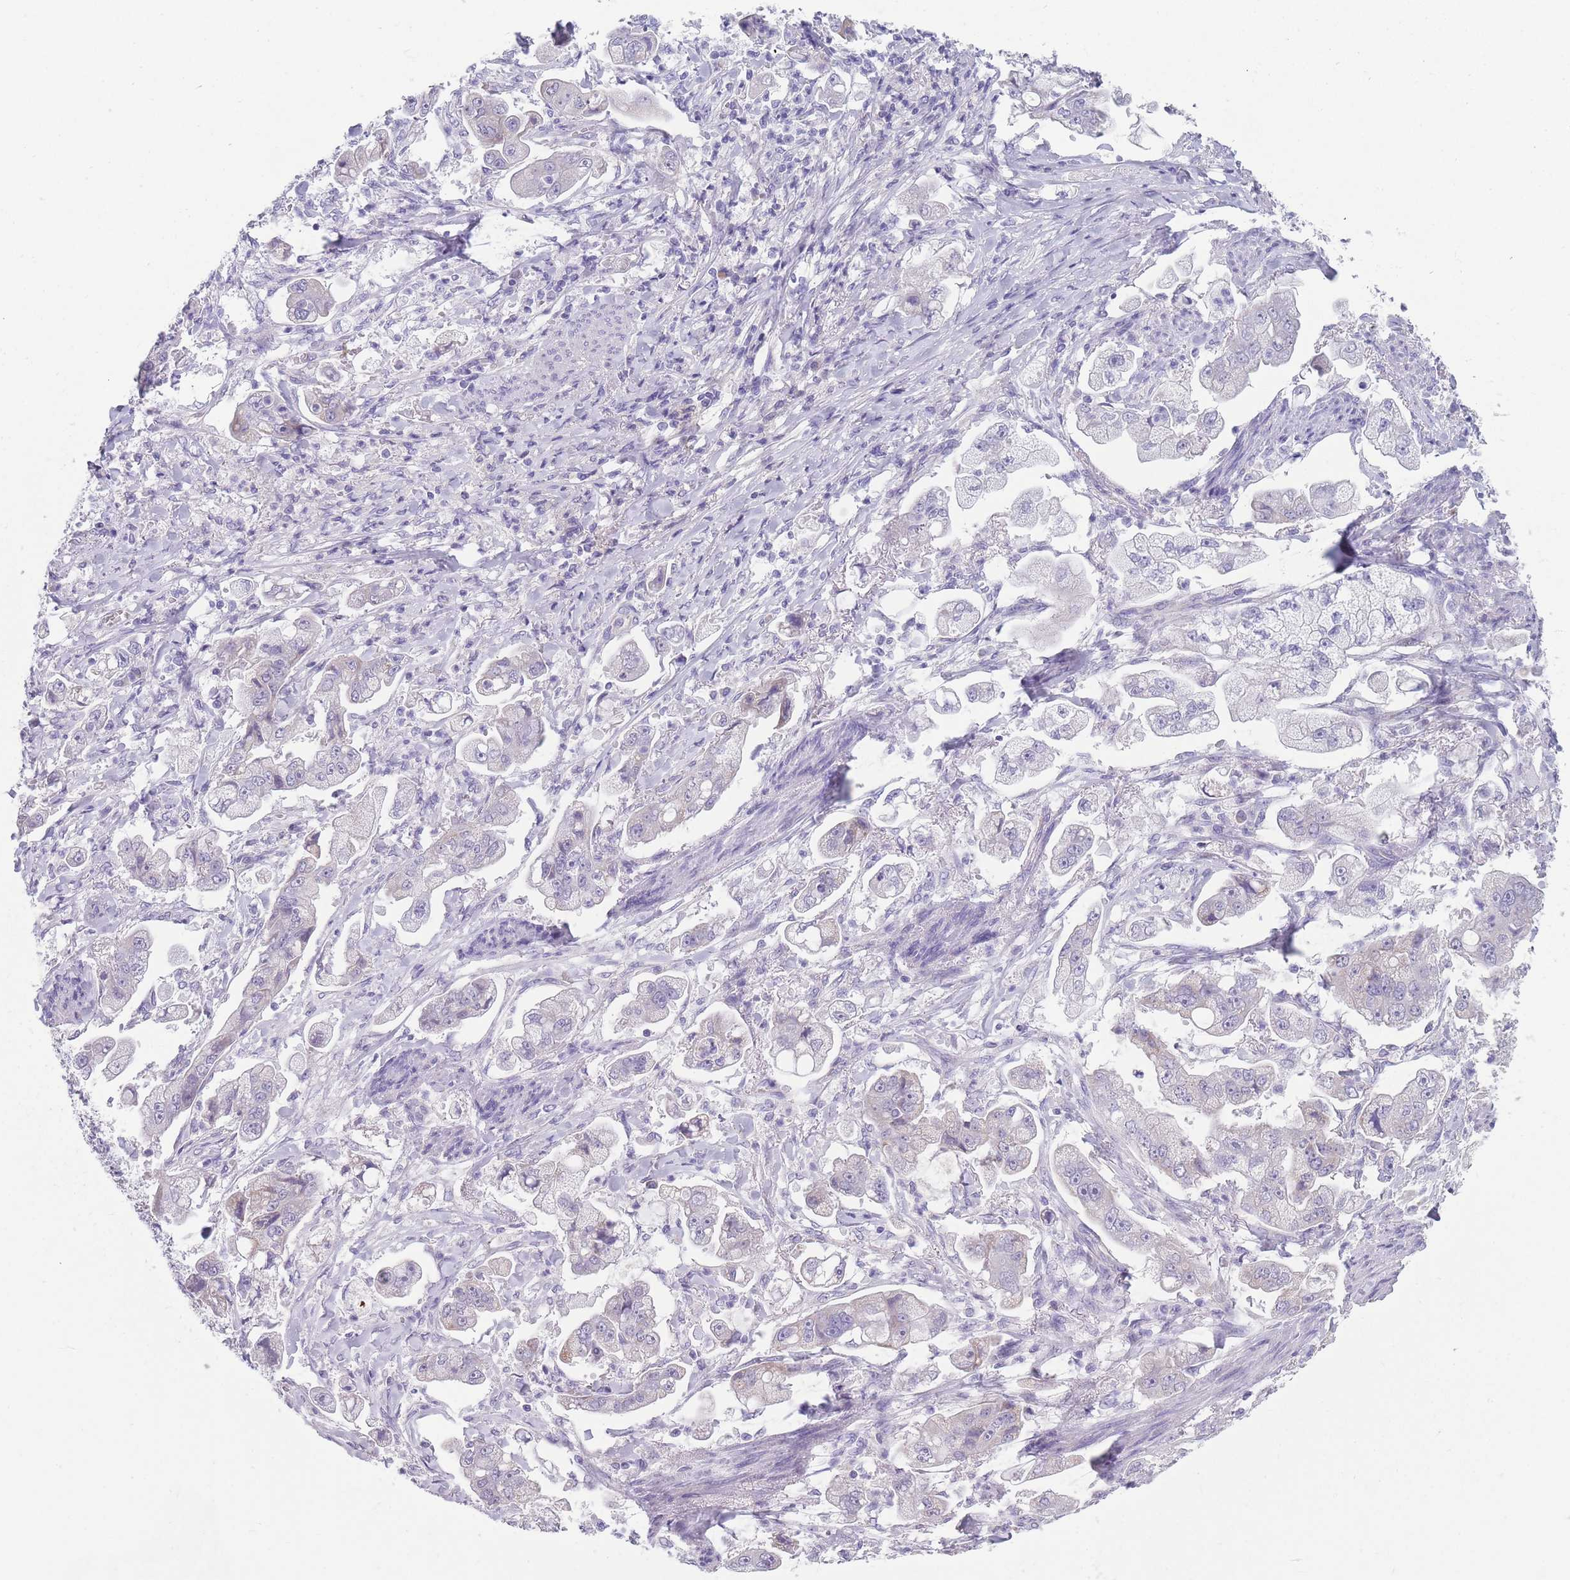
{"staining": {"intensity": "negative", "quantity": "none", "location": "none"}, "tissue": "stomach cancer", "cell_type": "Tumor cells", "image_type": "cancer", "snomed": [{"axis": "morphology", "description": "Adenocarcinoma, NOS"}, {"axis": "topography", "description": "Stomach"}], "caption": "Stomach adenocarcinoma was stained to show a protein in brown. There is no significant positivity in tumor cells.", "gene": "MRPS14", "patient": {"sex": "male", "age": 62}}